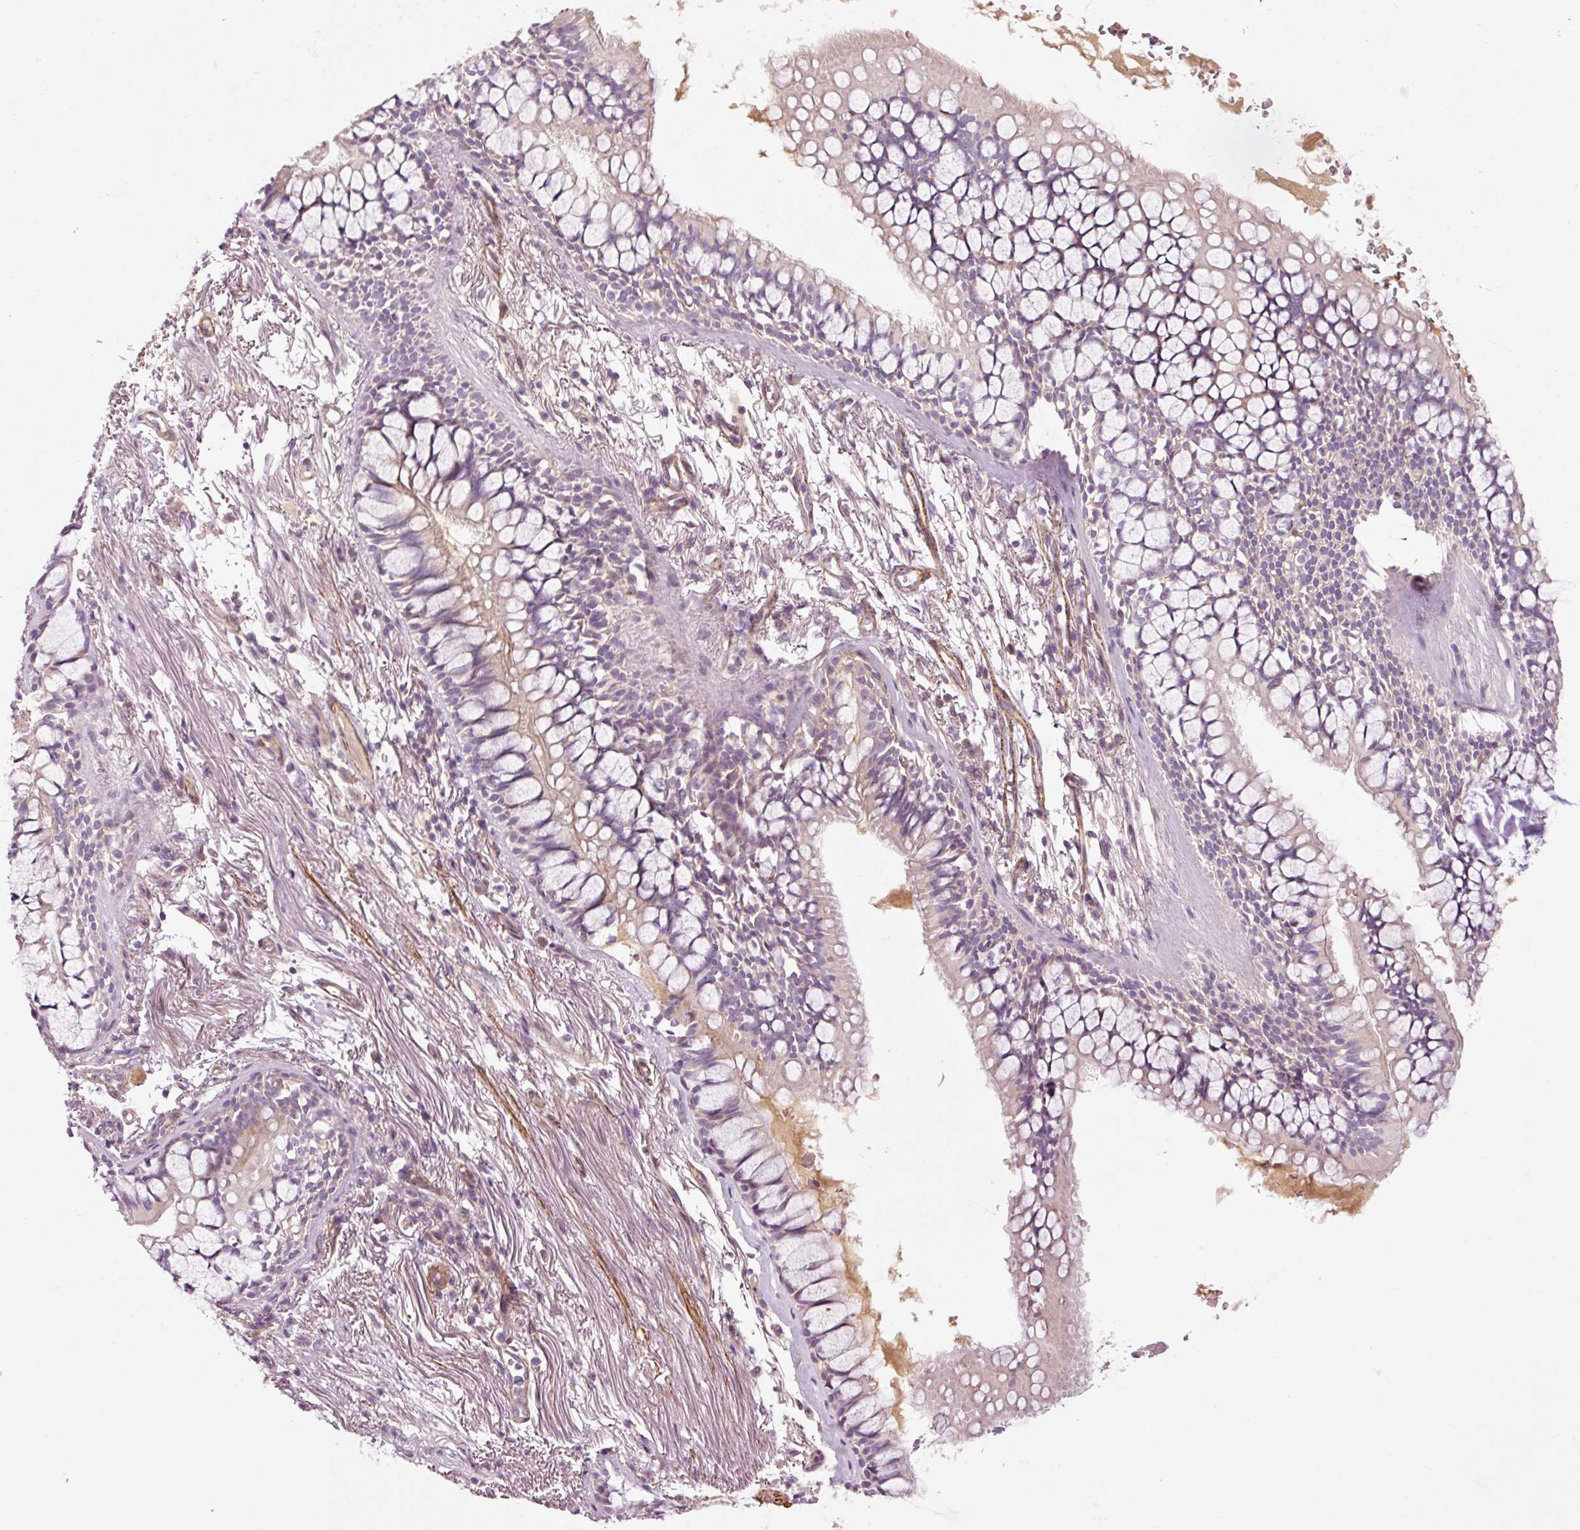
{"staining": {"intensity": "negative", "quantity": "none", "location": "none"}, "tissue": "adipose tissue", "cell_type": "Adipocytes", "image_type": "normal", "snomed": [{"axis": "morphology", "description": "Normal tissue, NOS"}, {"axis": "topography", "description": "Bronchus"}], "caption": "IHC of unremarkable human adipose tissue exhibits no positivity in adipocytes. (DAB IHC, high magnification).", "gene": "ANKRD20A1", "patient": {"sex": "male", "age": 70}}